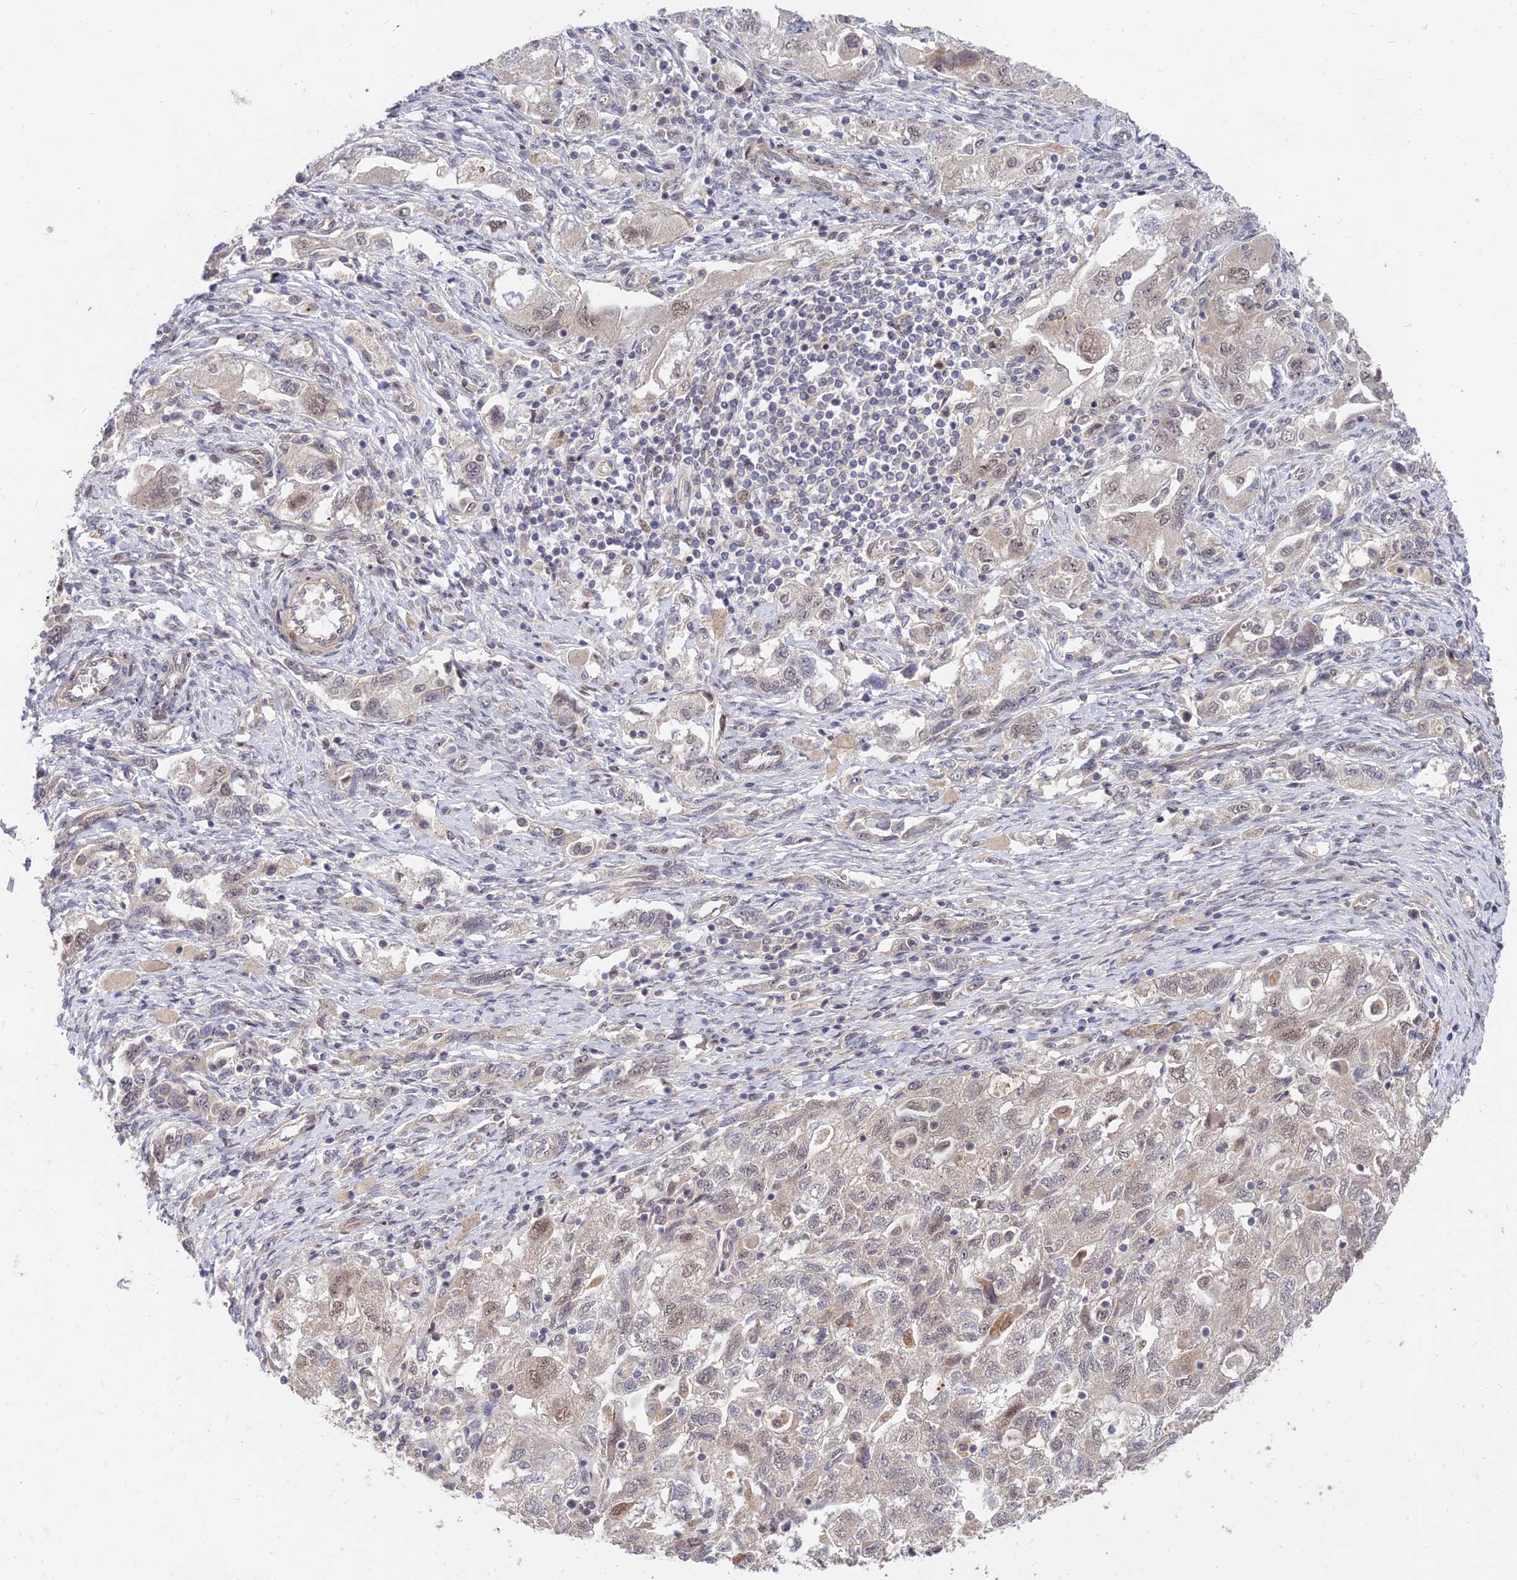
{"staining": {"intensity": "moderate", "quantity": "25%-75%", "location": "nuclear"}, "tissue": "ovarian cancer", "cell_type": "Tumor cells", "image_type": "cancer", "snomed": [{"axis": "morphology", "description": "Carcinoma, NOS"}, {"axis": "morphology", "description": "Cystadenocarcinoma, serous, NOS"}, {"axis": "topography", "description": "Ovary"}], "caption": "The micrograph demonstrates immunohistochemical staining of serous cystadenocarcinoma (ovarian). There is moderate nuclear positivity is identified in approximately 25%-75% of tumor cells. The staining was performed using DAB to visualize the protein expression in brown, while the nuclei were stained in blue with hematoxylin (Magnification: 20x).", "gene": "ZNF85", "patient": {"sex": "female", "age": 69}}